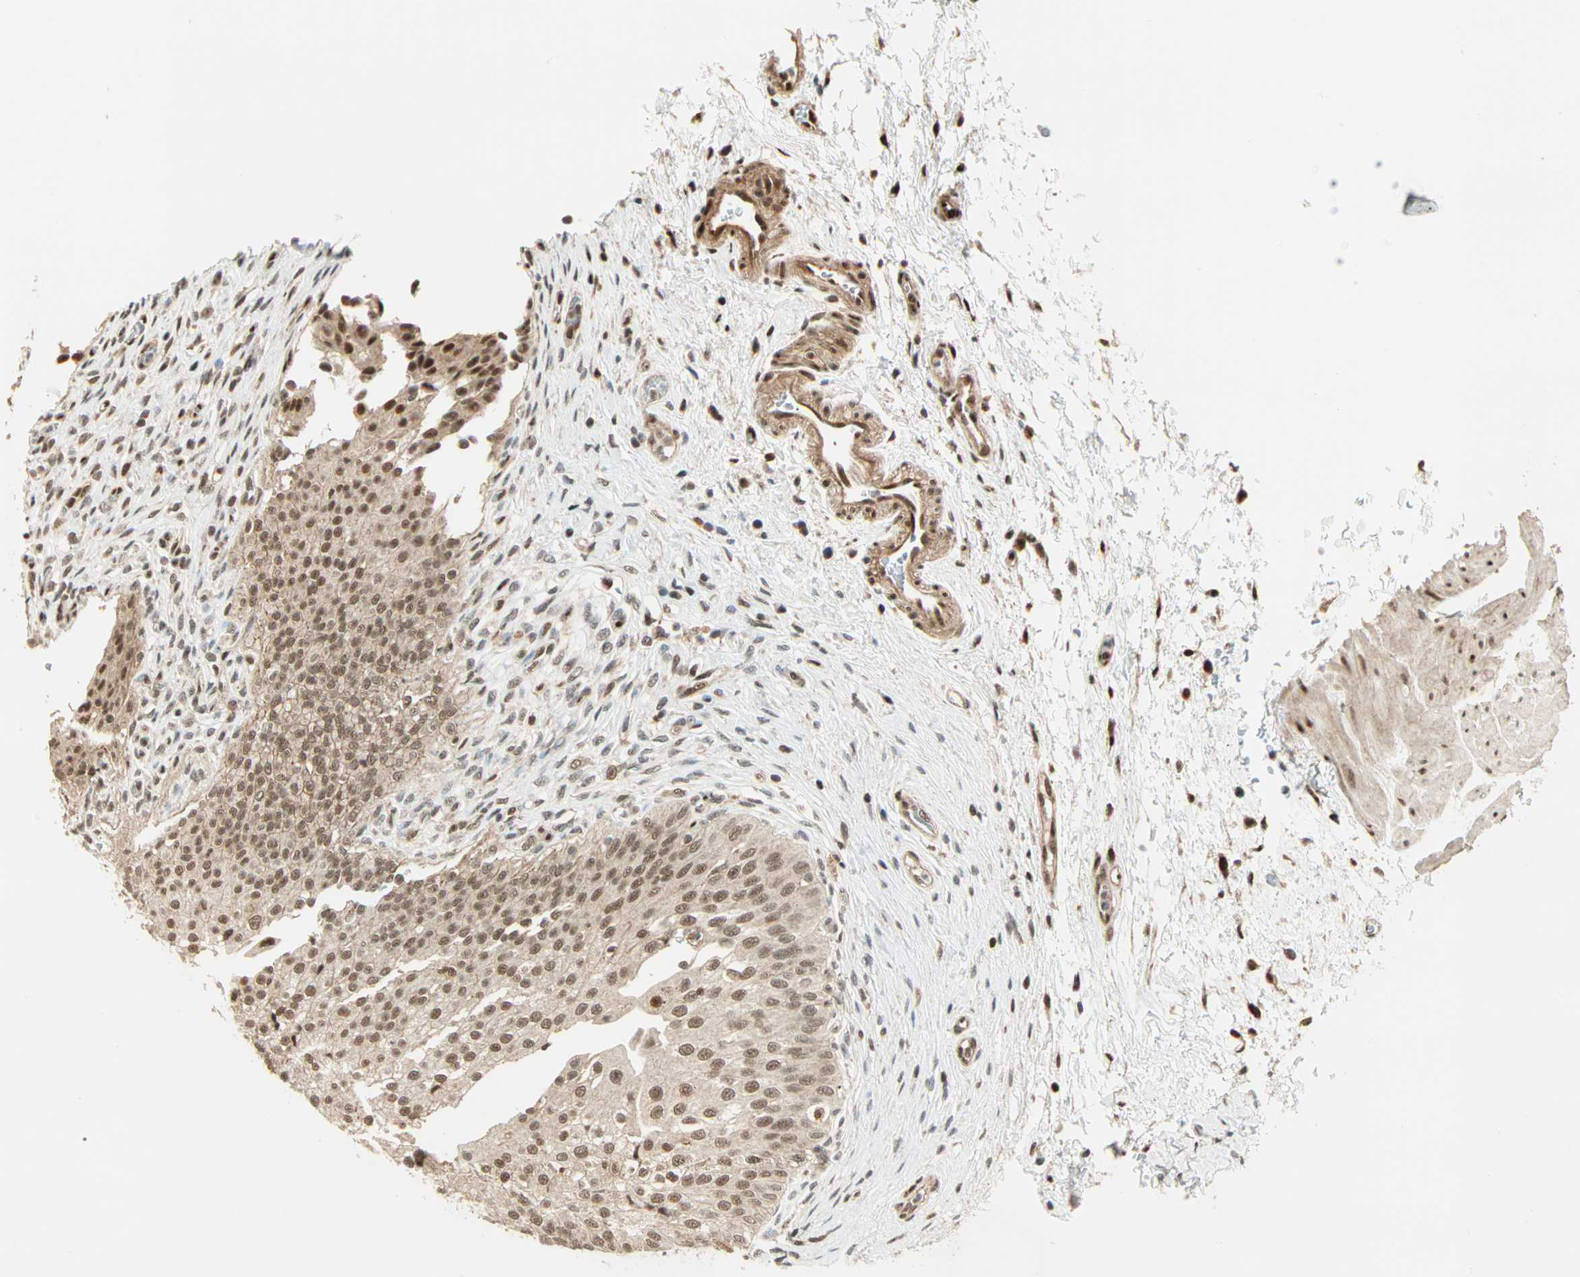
{"staining": {"intensity": "strong", "quantity": ">75%", "location": "cytoplasmic/membranous,nuclear"}, "tissue": "urinary bladder", "cell_type": "Urothelial cells", "image_type": "normal", "snomed": [{"axis": "morphology", "description": "Normal tissue, NOS"}, {"axis": "morphology", "description": "Urothelial carcinoma, High grade"}, {"axis": "topography", "description": "Urinary bladder"}], "caption": "The immunohistochemical stain labels strong cytoplasmic/membranous,nuclear expression in urothelial cells of normal urinary bladder. (DAB (3,3'-diaminobenzidine) = brown stain, brightfield microscopy at high magnification).", "gene": "PNPLA6", "patient": {"sex": "male", "age": 46}}